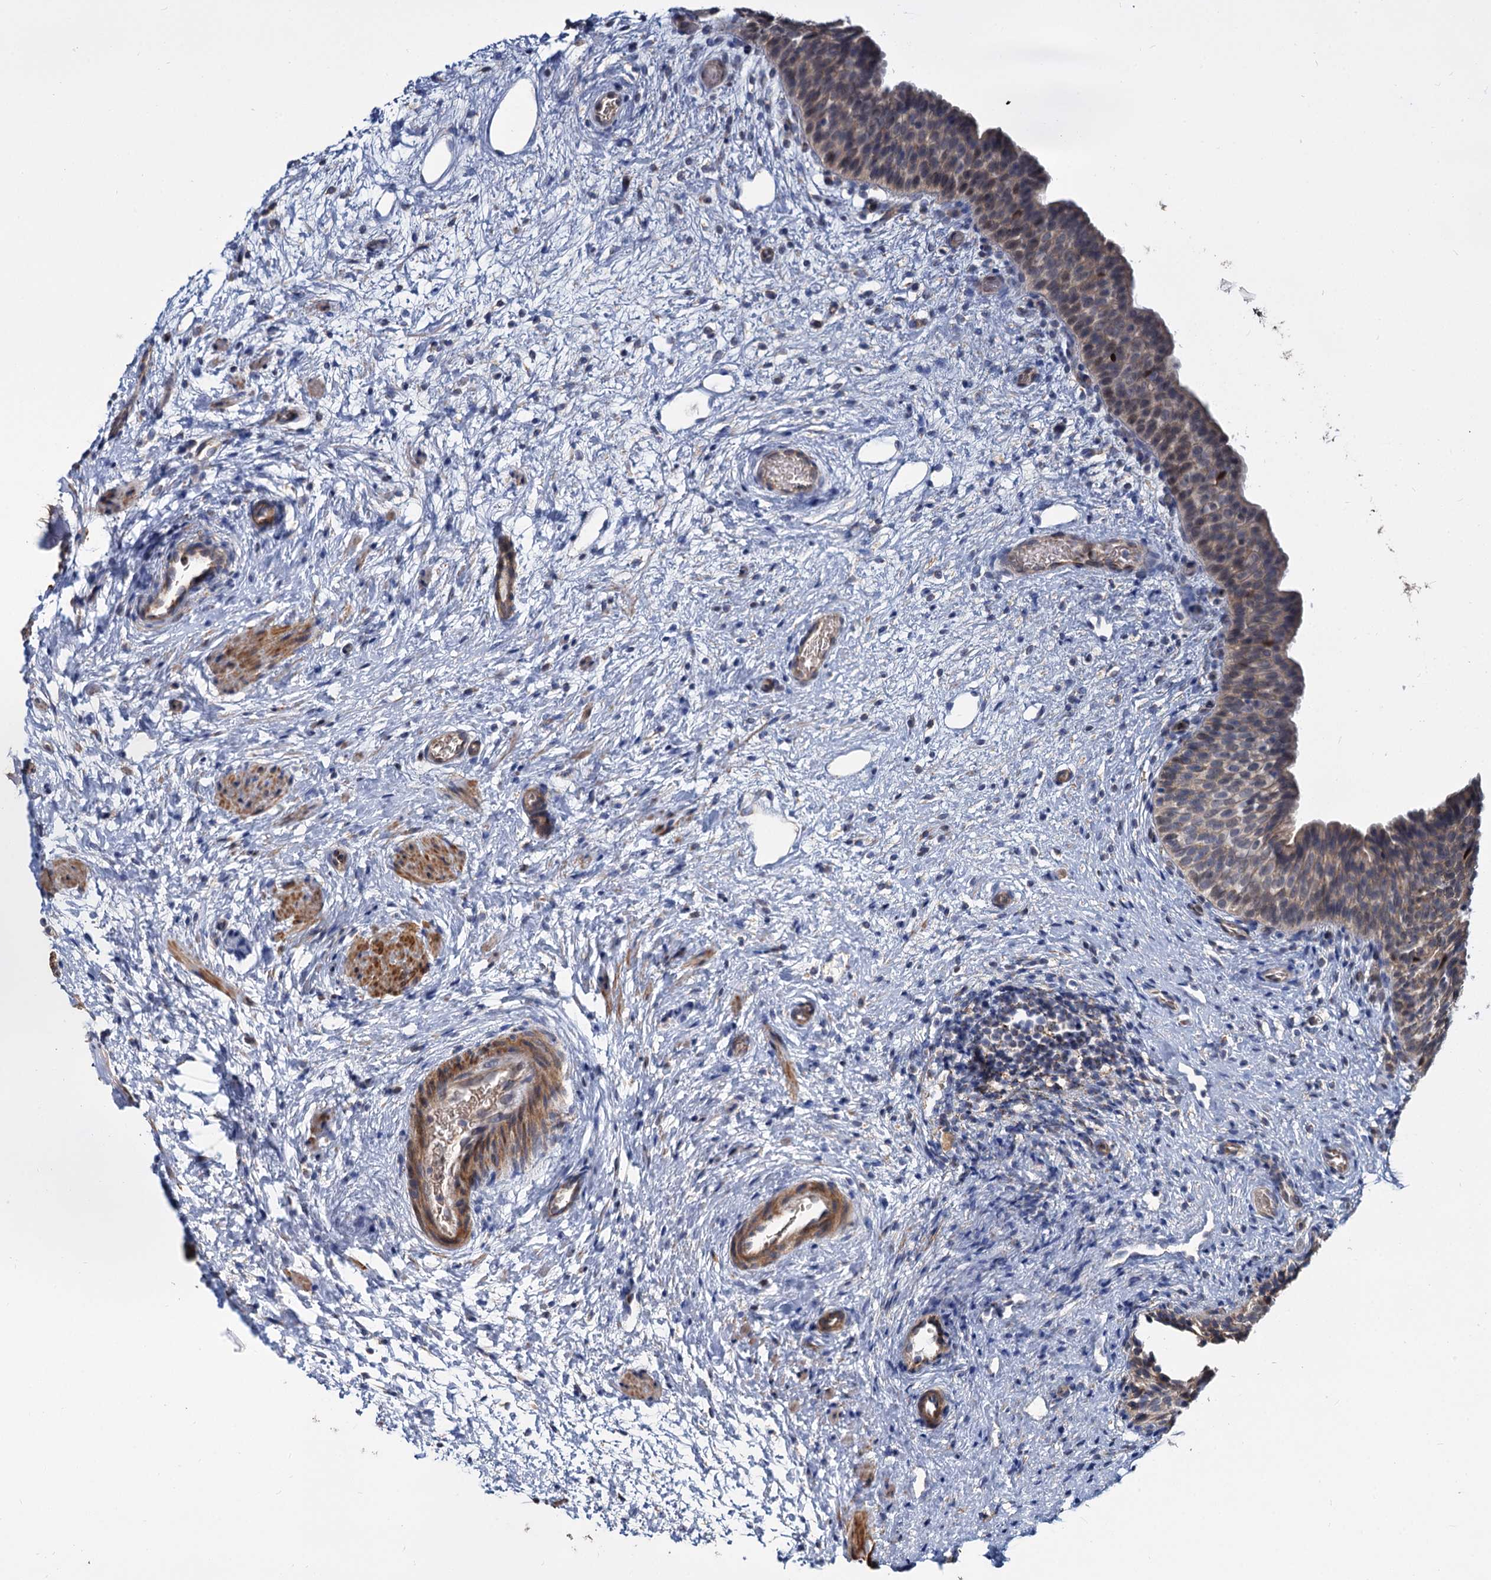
{"staining": {"intensity": "weak", "quantity": "25%-75%", "location": "cytoplasmic/membranous"}, "tissue": "urinary bladder", "cell_type": "Urothelial cells", "image_type": "normal", "snomed": [{"axis": "morphology", "description": "Normal tissue, NOS"}, {"axis": "topography", "description": "Urinary bladder"}], "caption": "Immunohistochemical staining of unremarkable human urinary bladder exhibits low levels of weak cytoplasmic/membranous expression in about 25%-75% of urothelial cells.", "gene": "ALKBH7", "patient": {"sex": "male", "age": 1}}